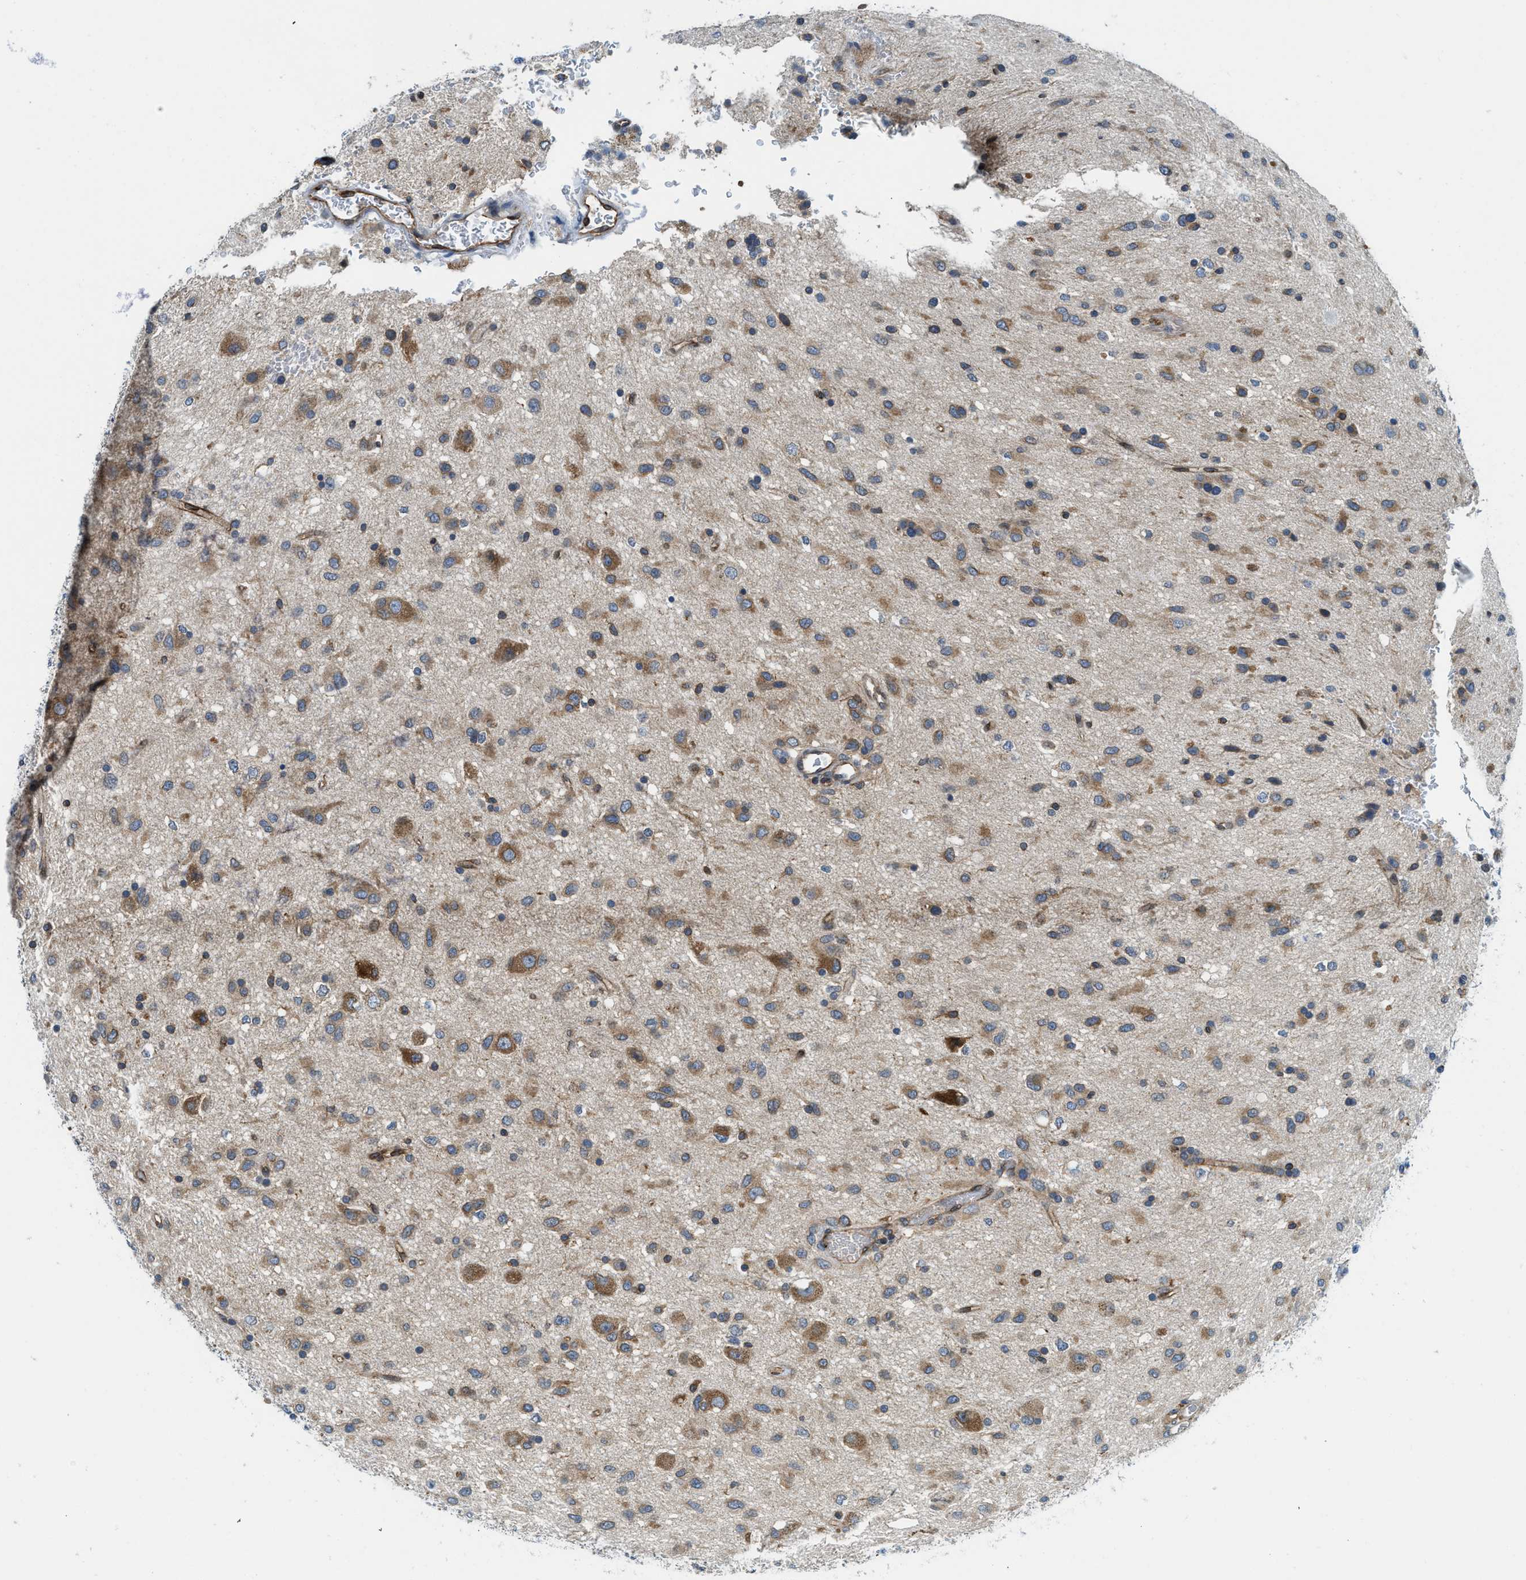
{"staining": {"intensity": "moderate", "quantity": ">75%", "location": "cytoplasmic/membranous"}, "tissue": "glioma", "cell_type": "Tumor cells", "image_type": "cancer", "snomed": [{"axis": "morphology", "description": "Glioma, malignant, Low grade"}, {"axis": "topography", "description": "Brain"}], "caption": "Glioma stained with DAB immunohistochemistry (IHC) demonstrates medium levels of moderate cytoplasmic/membranous positivity in about >75% of tumor cells. (IHC, brightfield microscopy, high magnification).", "gene": "BCAP31", "patient": {"sex": "male", "age": 77}}